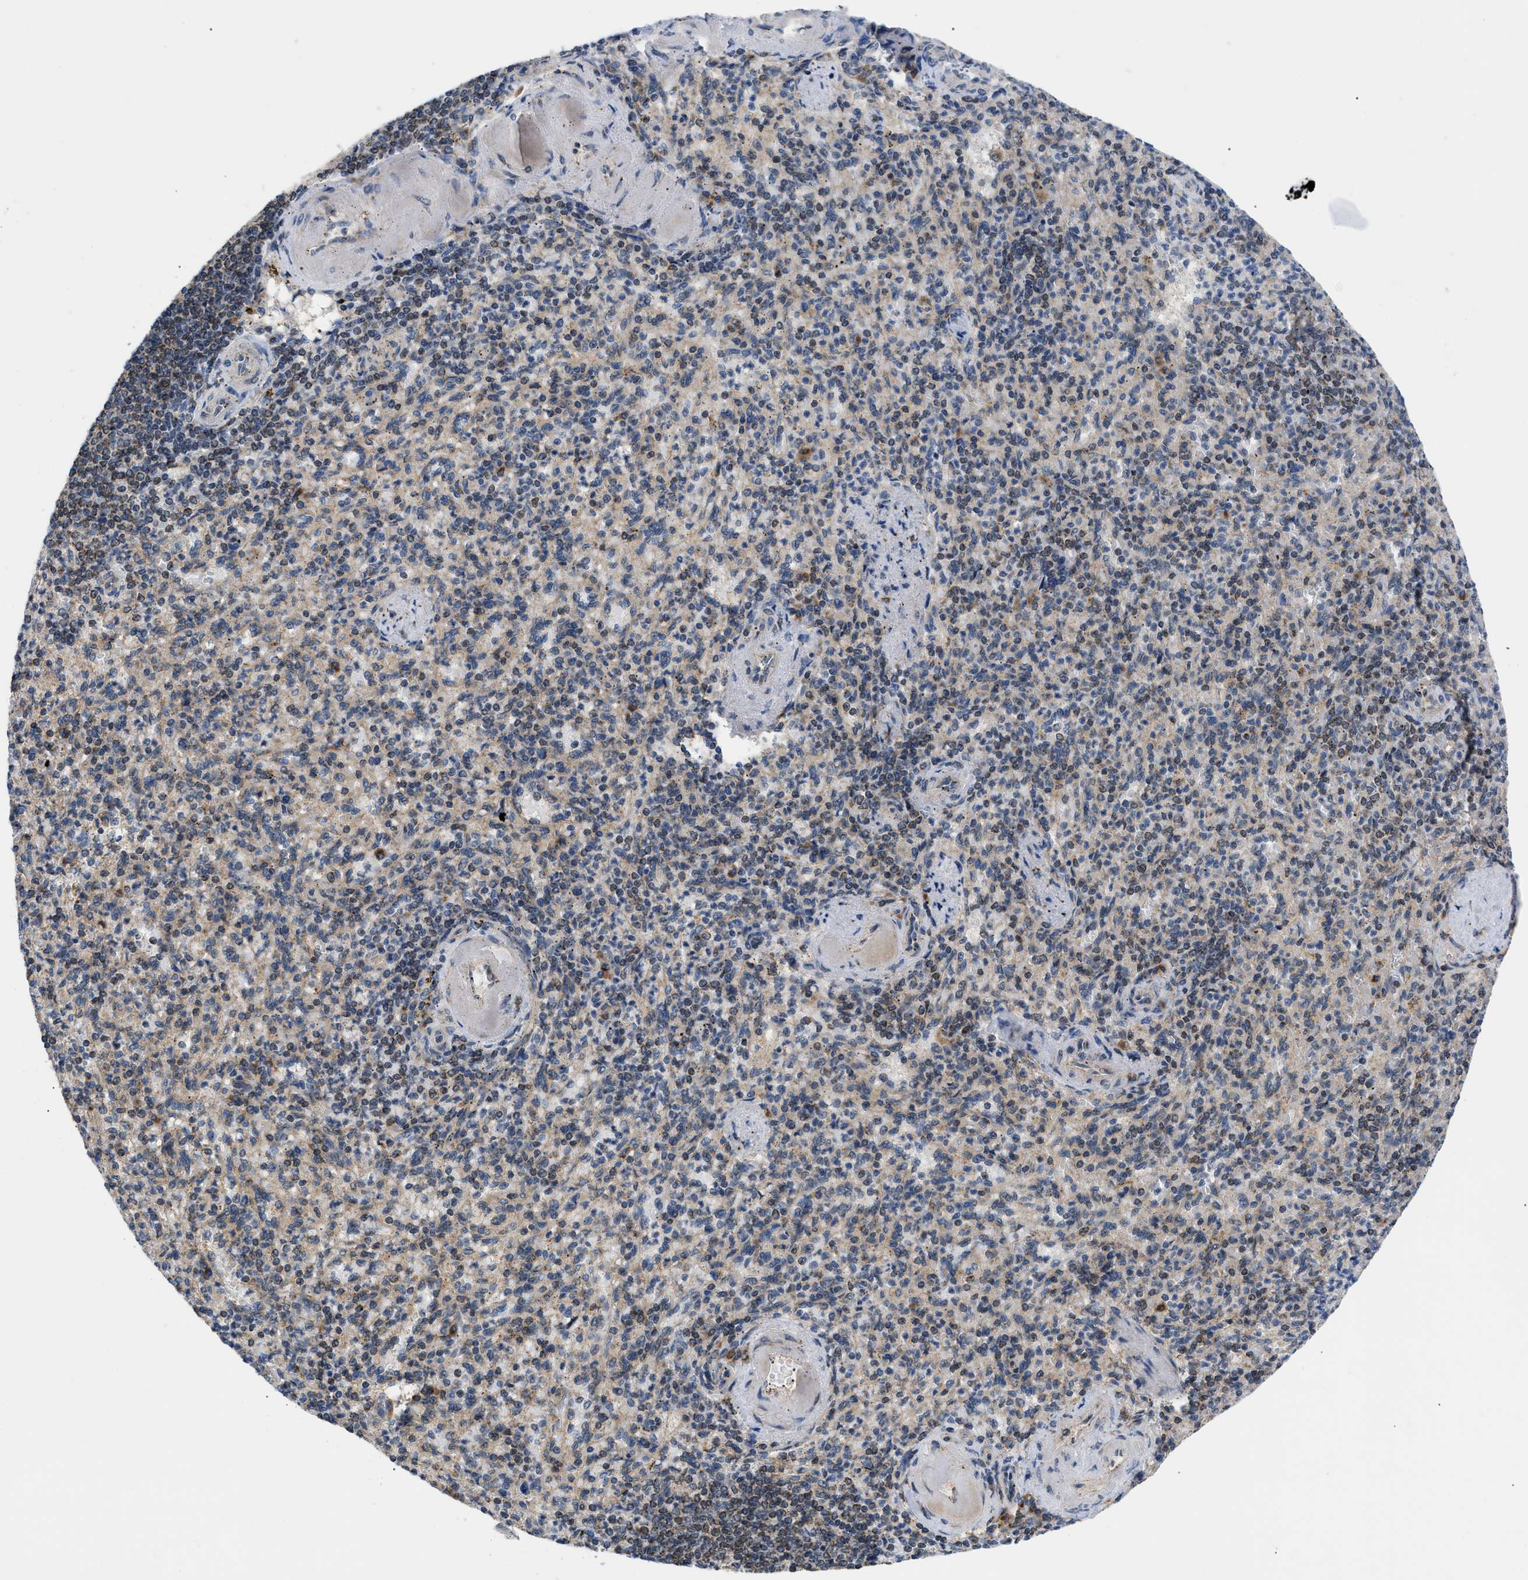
{"staining": {"intensity": "weak", "quantity": "25%-75%", "location": "cytoplasmic/membranous,nuclear"}, "tissue": "spleen", "cell_type": "Cells in red pulp", "image_type": "normal", "snomed": [{"axis": "morphology", "description": "Normal tissue, NOS"}, {"axis": "topography", "description": "Spleen"}], "caption": "This is a photomicrograph of immunohistochemistry (IHC) staining of unremarkable spleen, which shows weak expression in the cytoplasmic/membranous,nuclear of cells in red pulp.", "gene": "ZBTB11", "patient": {"sex": "female", "age": 74}}